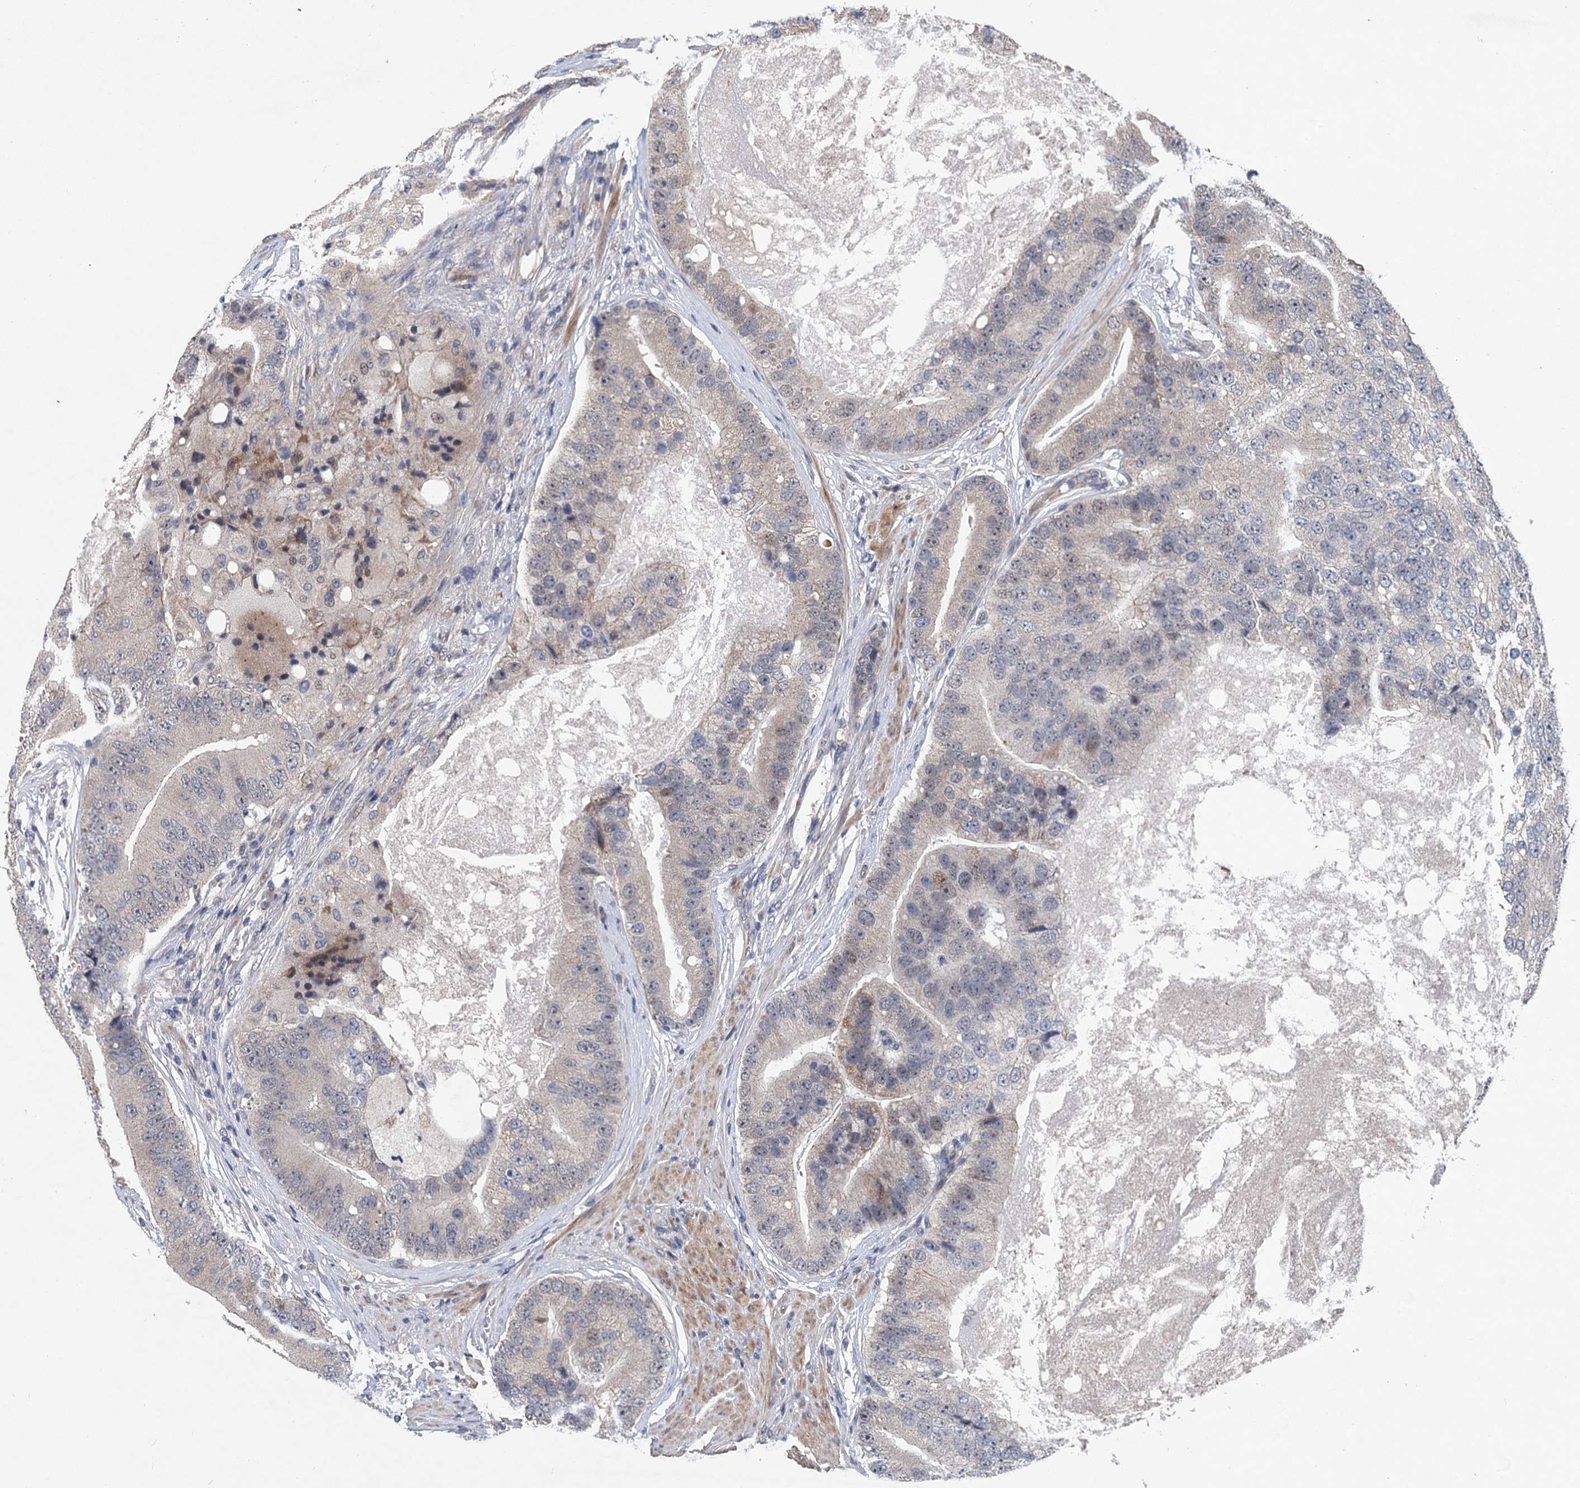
{"staining": {"intensity": "negative", "quantity": "none", "location": "none"}, "tissue": "prostate cancer", "cell_type": "Tumor cells", "image_type": "cancer", "snomed": [{"axis": "morphology", "description": "Adenocarcinoma, High grade"}, {"axis": "topography", "description": "Prostate"}], "caption": "Tumor cells are negative for brown protein staining in prostate high-grade adenocarcinoma.", "gene": "TRAF7", "patient": {"sex": "male", "age": 70}}